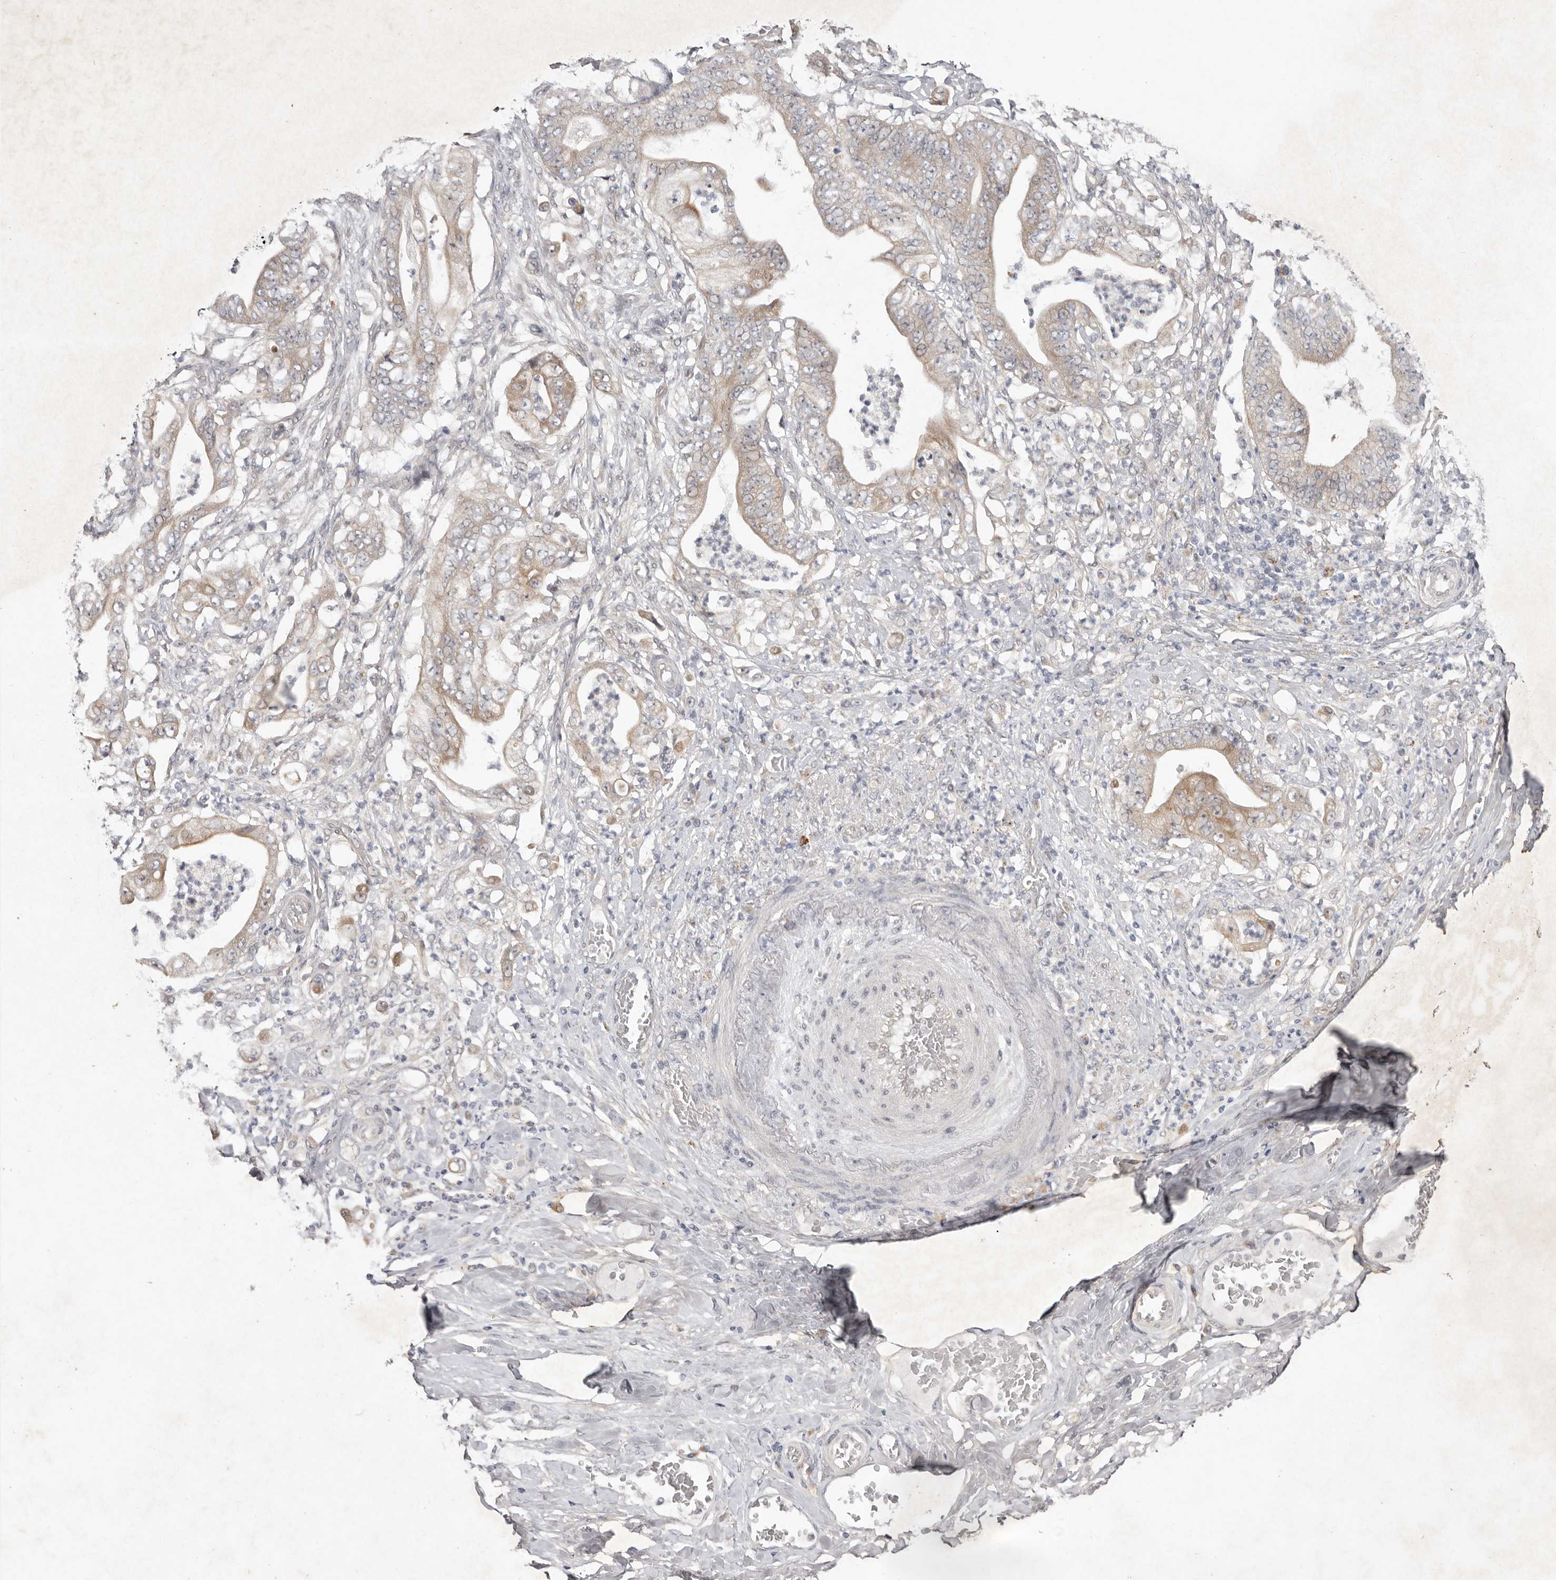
{"staining": {"intensity": "moderate", "quantity": "25%-75%", "location": "cytoplasmic/membranous"}, "tissue": "stomach cancer", "cell_type": "Tumor cells", "image_type": "cancer", "snomed": [{"axis": "morphology", "description": "Adenocarcinoma, NOS"}, {"axis": "topography", "description": "Stomach"}], "caption": "This histopathology image exhibits IHC staining of stomach cancer (adenocarcinoma), with medium moderate cytoplasmic/membranous positivity in about 25%-75% of tumor cells.", "gene": "NSUN4", "patient": {"sex": "female", "age": 73}}